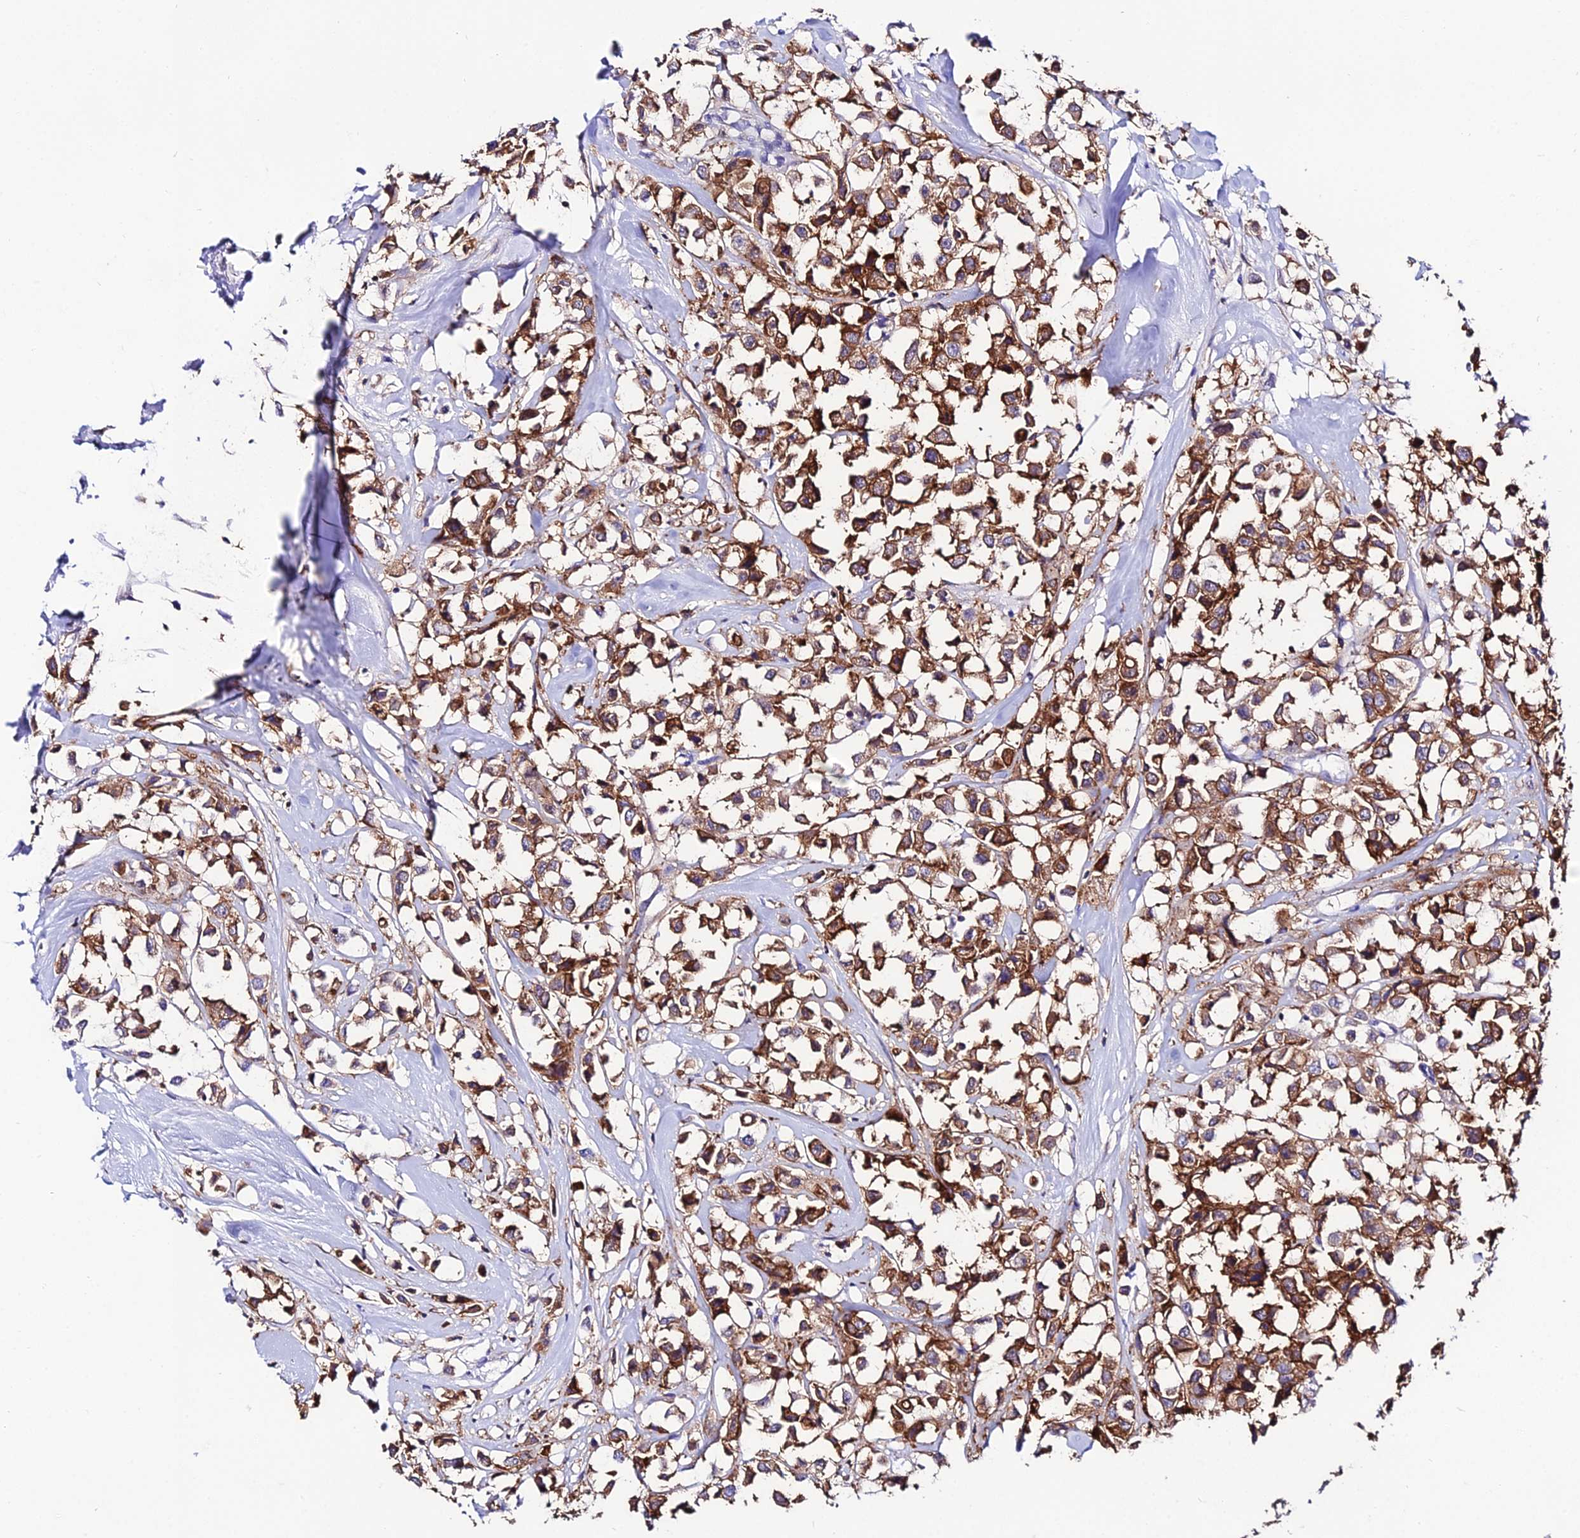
{"staining": {"intensity": "strong", "quantity": ">75%", "location": "cytoplasmic/membranous"}, "tissue": "breast cancer", "cell_type": "Tumor cells", "image_type": "cancer", "snomed": [{"axis": "morphology", "description": "Duct carcinoma"}, {"axis": "topography", "description": "Breast"}], "caption": "Strong cytoplasmic/membranous positivity for a protein is seen in approximately >75% of tumor cells of breast intraductal carcinoma using IHC.", "gene": "S100A16", "patient": {"sex": "female", "age": 61}}